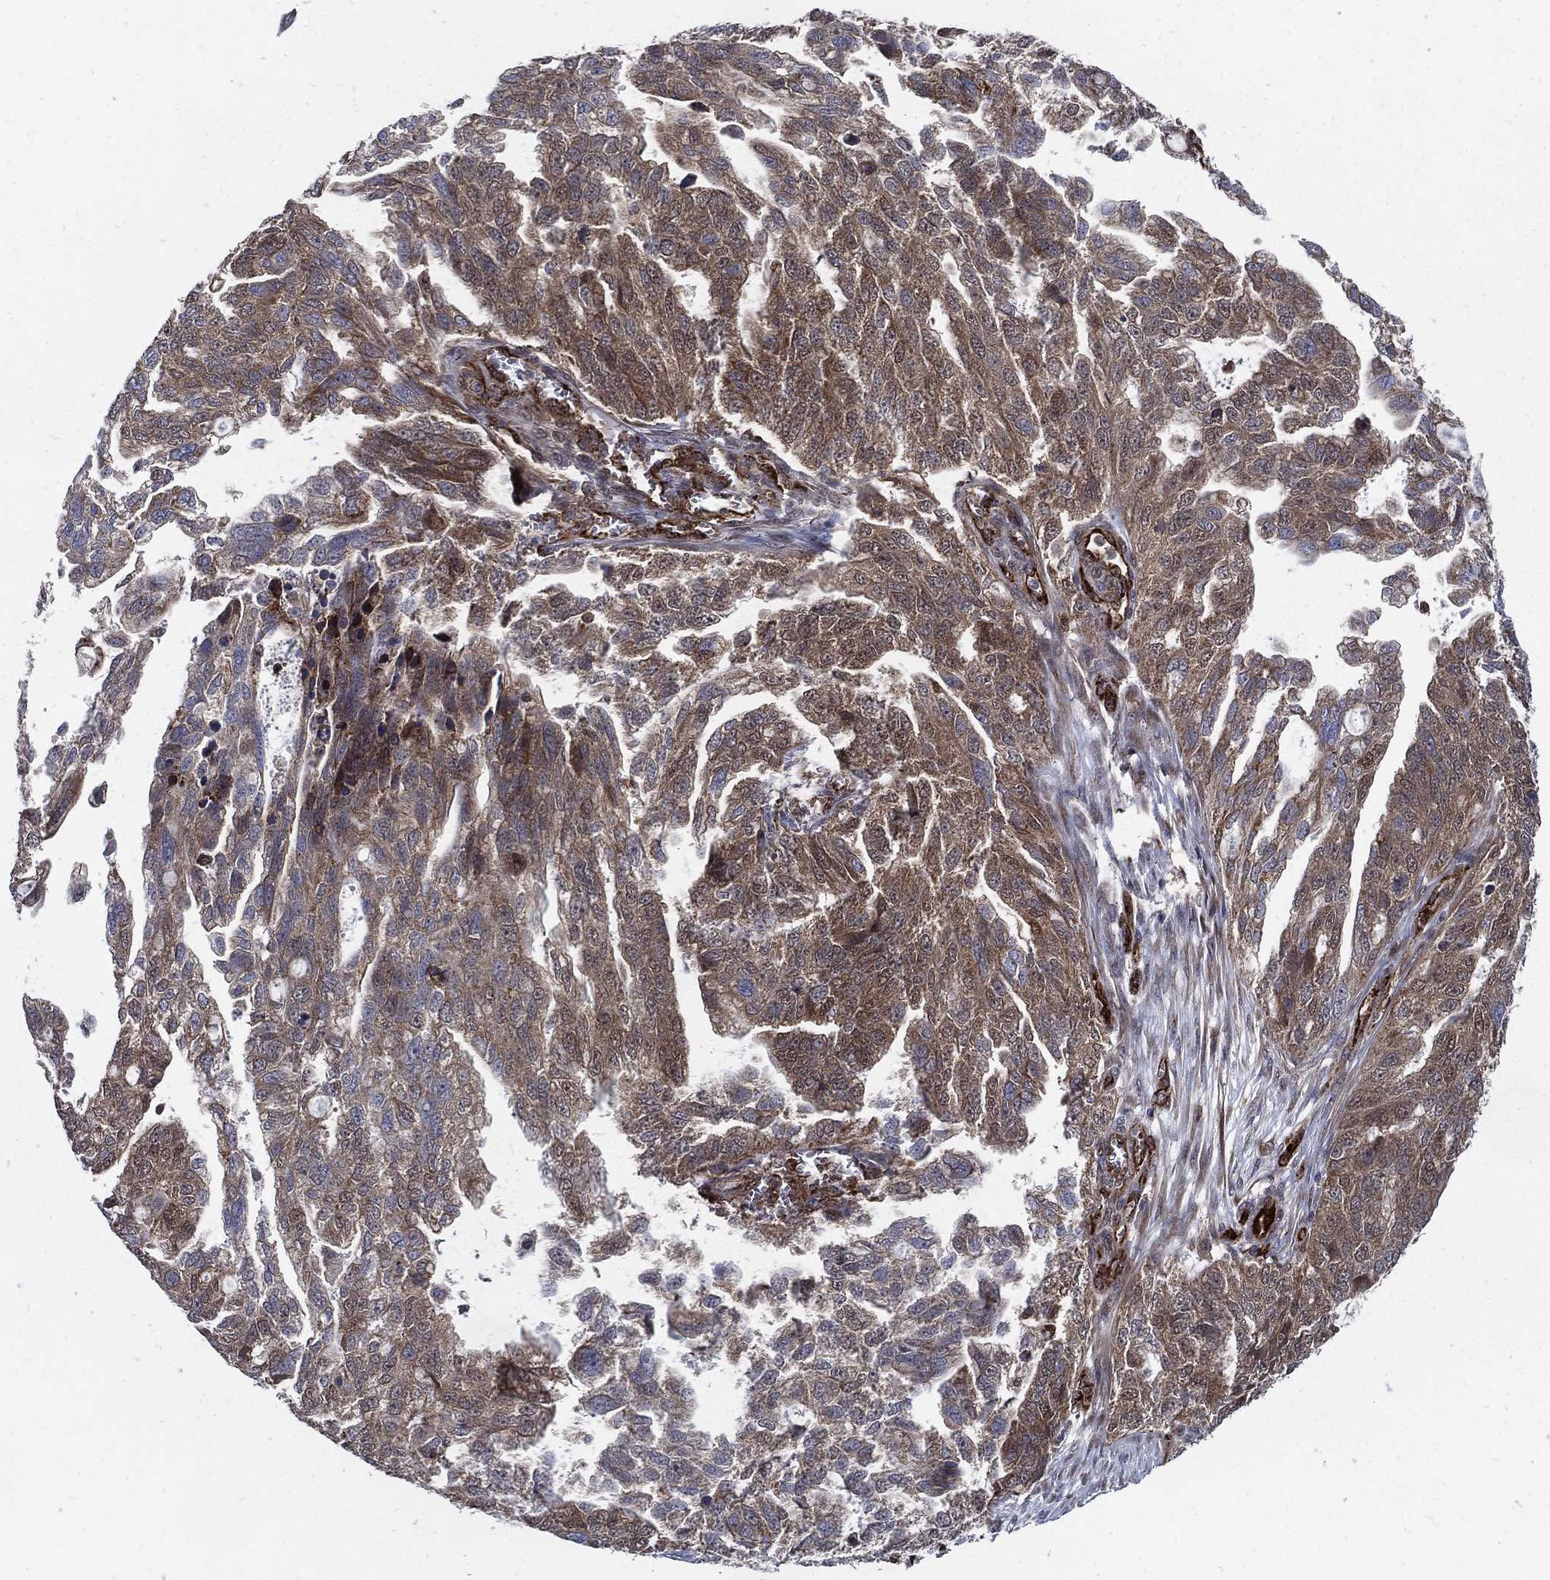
{"staining": {"intensity": "moderate", "quantity": "25%-75%", "location": "cytoplasmic/membranous"}, "tissue": "ovarian cancer", "cell_type": "Tumor cells", "image_type": "cancer", "snomed": [{"axis": "morphology", "description": "Cystadenocarcinoma, serous, NOS"}, {"axis": "topography", "description": "Ovary"}], "caption": "Serous cystadenocarcinoma (ovarian) stained with DAB IHC displays medium levels of moderate cytoplasmic/membranous positivity in approximately 25%-75% of tumor cells.", "gene": "ARHGAP11A", "patient": {"sex": "female", "age": 51}}